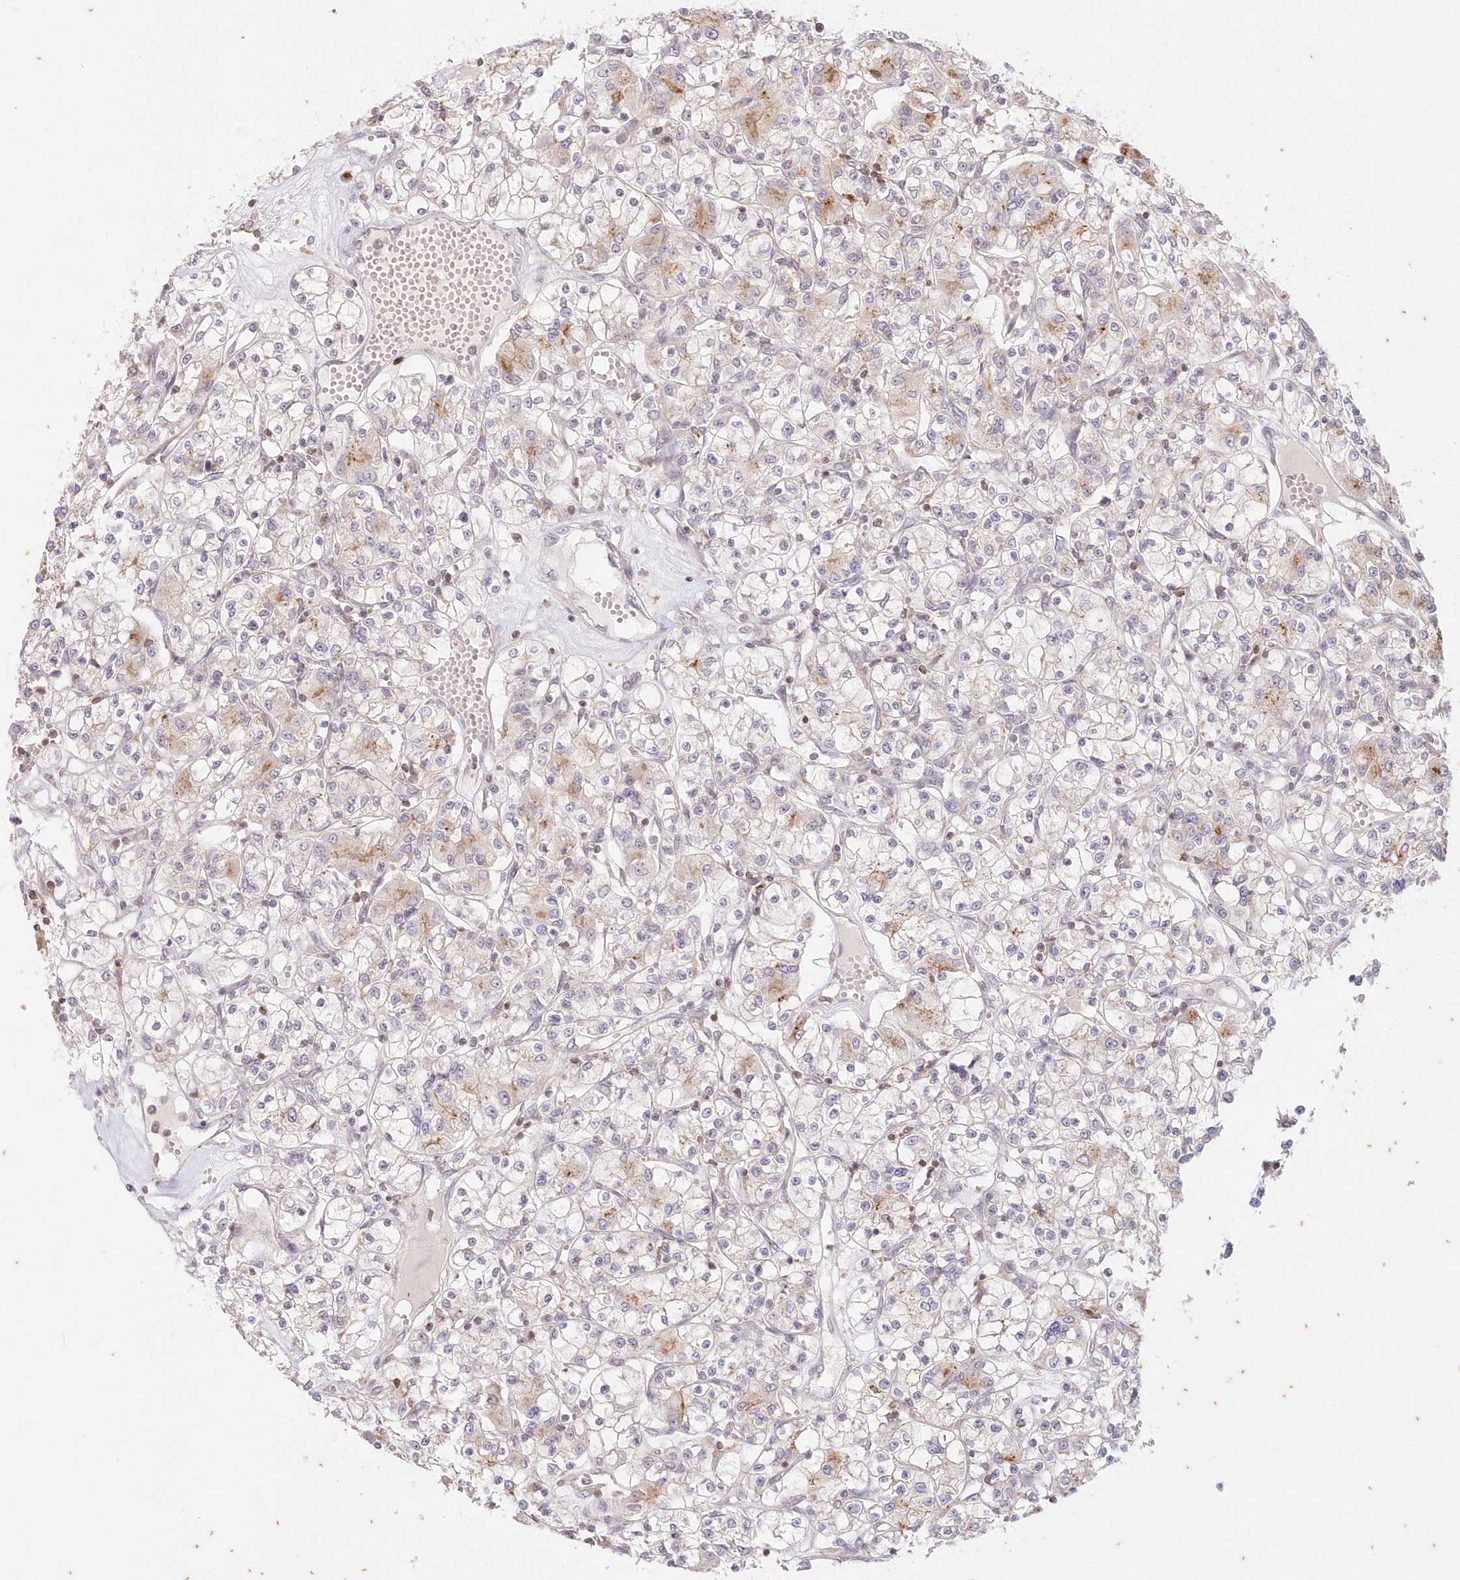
{"staining": {"intensity": "weak", "quantity": "<25%", "location": "cytoplasmic/membranous"}, "tissue": "renal cancer", "cell_type": "Tumor cells", "image_type": "cancer", "snomed": [{"axis": "morphology", "description": "Adenocarcinoma, NOS"}, {"axis": "topography", "description": "Kidney"}], "caption": "This micrograph is of renal adenocarcinoma stained with immunohistochemistry to label a protein in brown with the nuclei are counter-stained blue. There is no staining in tumor cells.", "gene": "MTMR3", "patient": {"sex": "female", "age": 59}}